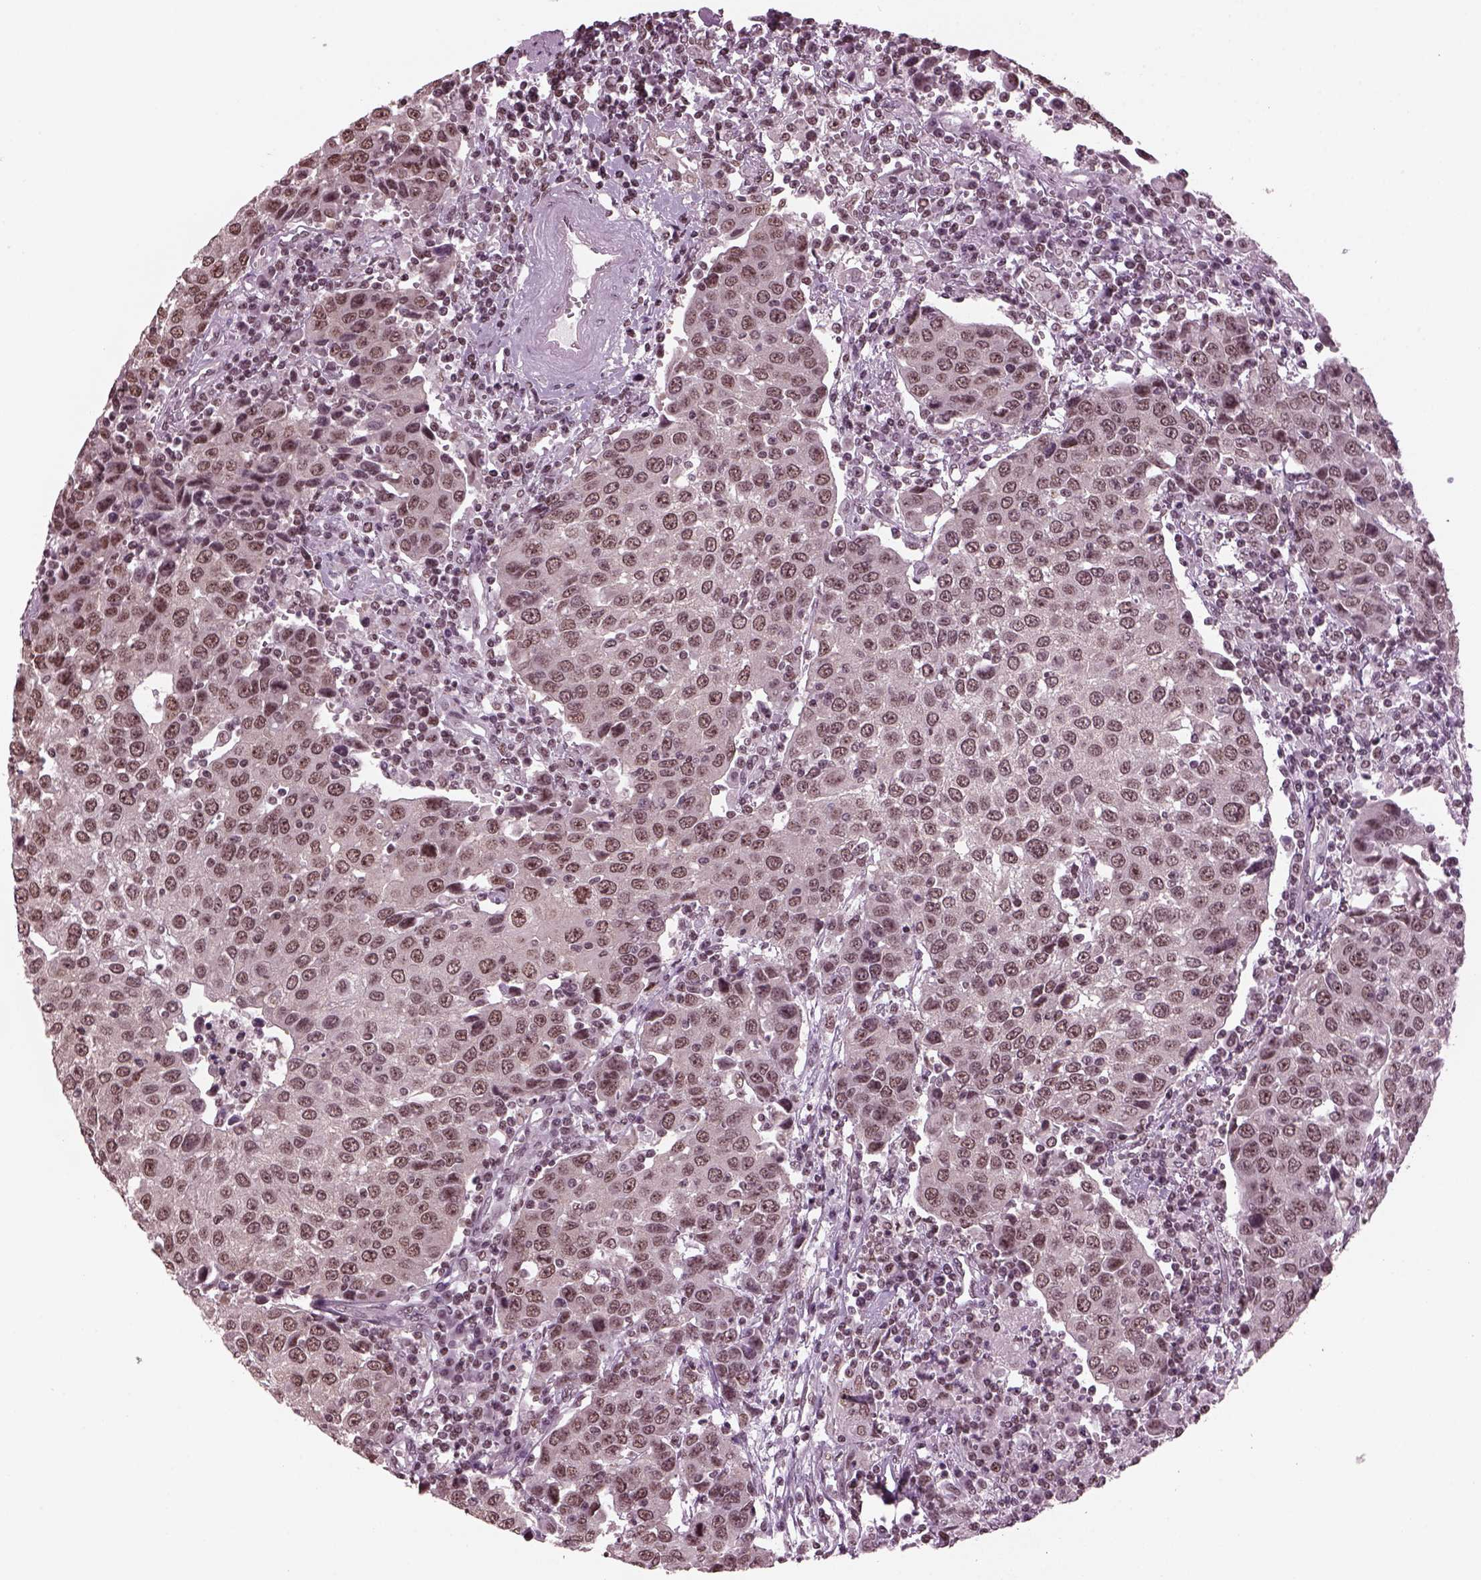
{"staining": {"intensity": "weak", "quantity": ">75%", "location": "nuclear"}, "tissue": "urothelial cancer", "cell_type": "Tumor cells", "image_type": "cancer", "snomed": [{"axis": "morphology", "description": "Urothelial carcinoma, High grade"}, {"axis": "topography", "description": "Urinary bladder"}], "caption": "DAB immunohistochemical staining of human urothelial cancer exhibits weak nuclear protein expression in approximately >75% of tumor cells.", "gene": "RUVBL2", "patient": {"sex": "female", "age": 85}}